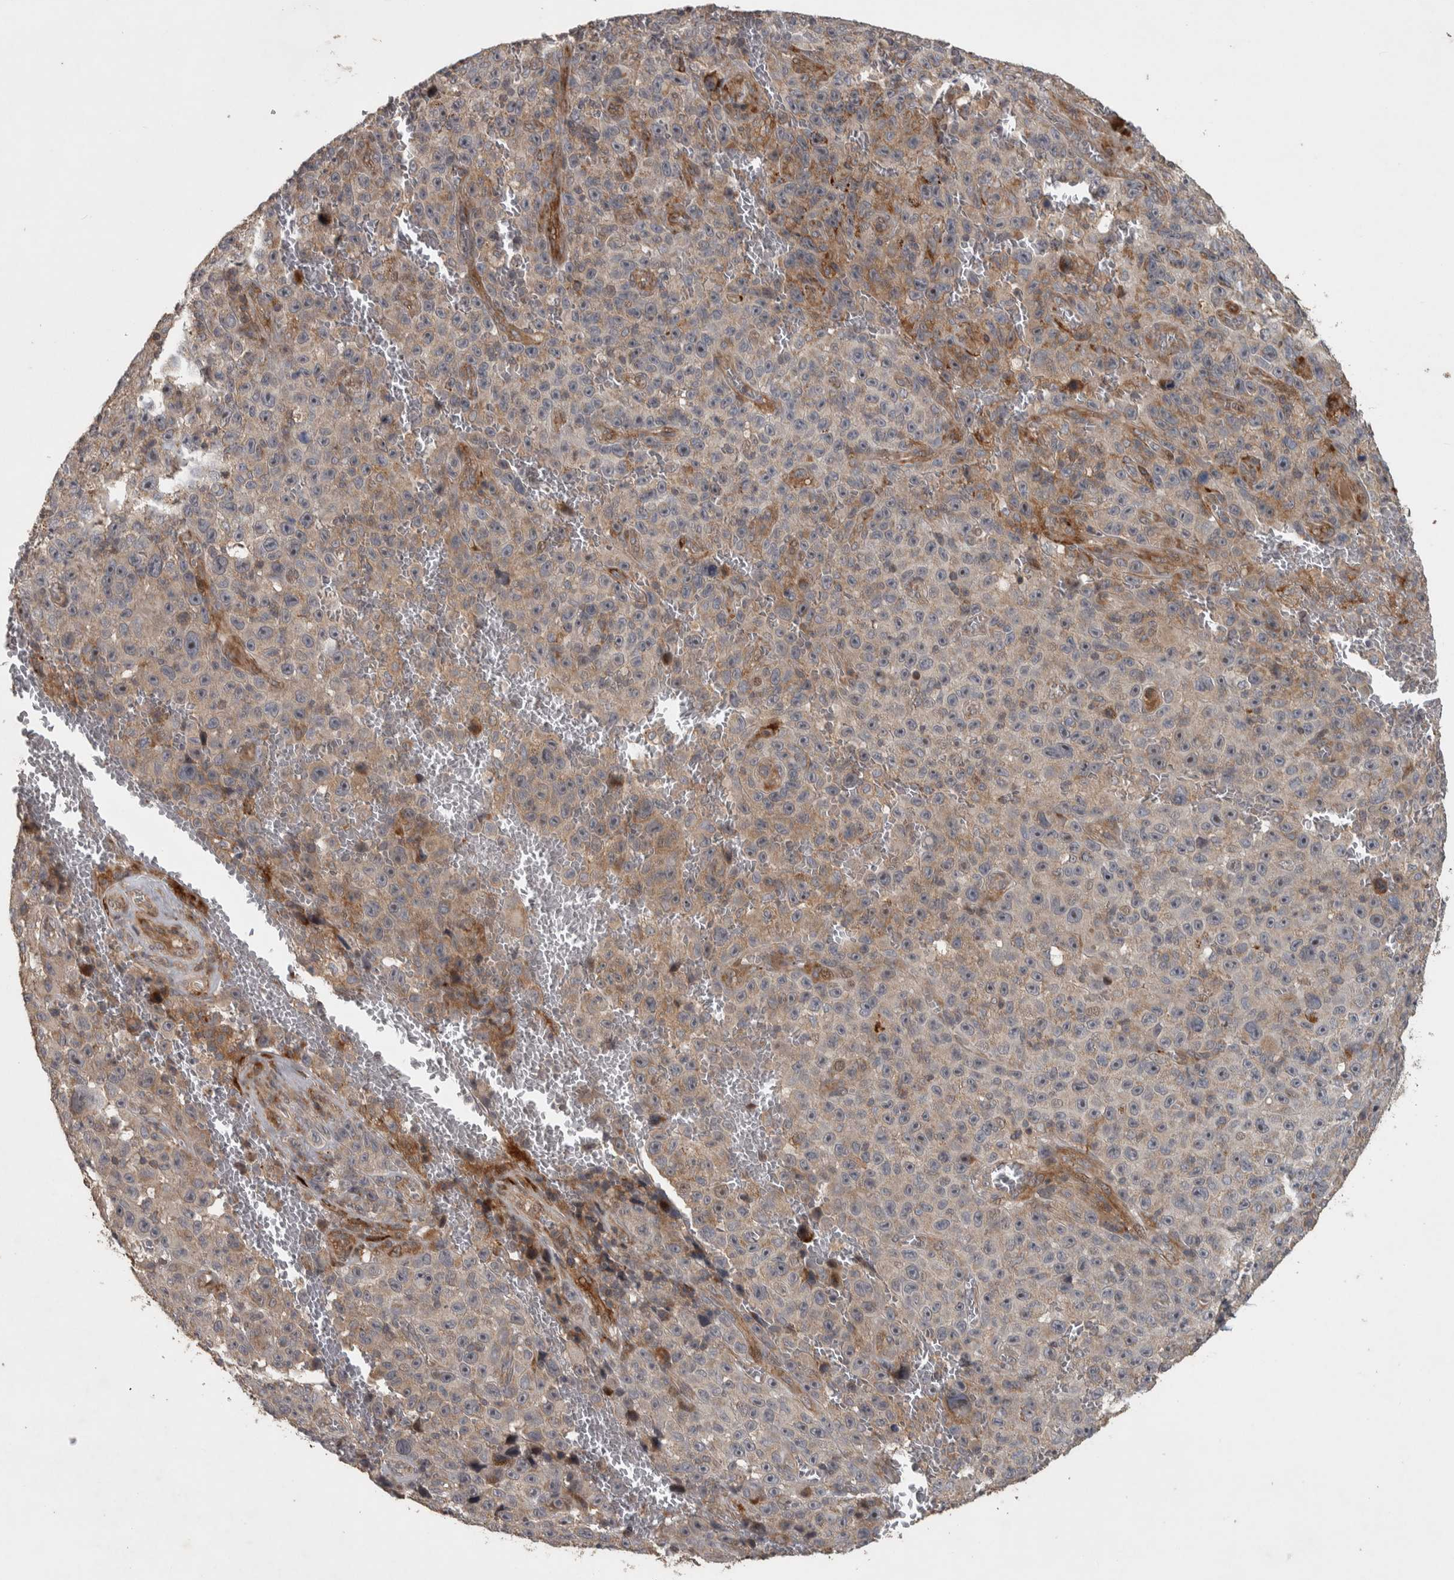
{"staining": {"intensity": "moderate", "quantity": "25%-75%", "location": "cytoplasmic/membranous"}, "tissue": "melanoma", "cell_type": "Tumor cells", "image_type": "cancer", "snomed": [{"axis": "morphology", "description": "Malignant melanoma, NOS"}, {"axis": "topography", "description": "Skin"}], "caption": "This is a micrograph of immunohistochemistry staining of melanoma, which shows moderate expression in the cytoplasmic/membranous of tumor cells.", "gene": "ERAL1", "patient": {"sex": "female", "age": 82}}